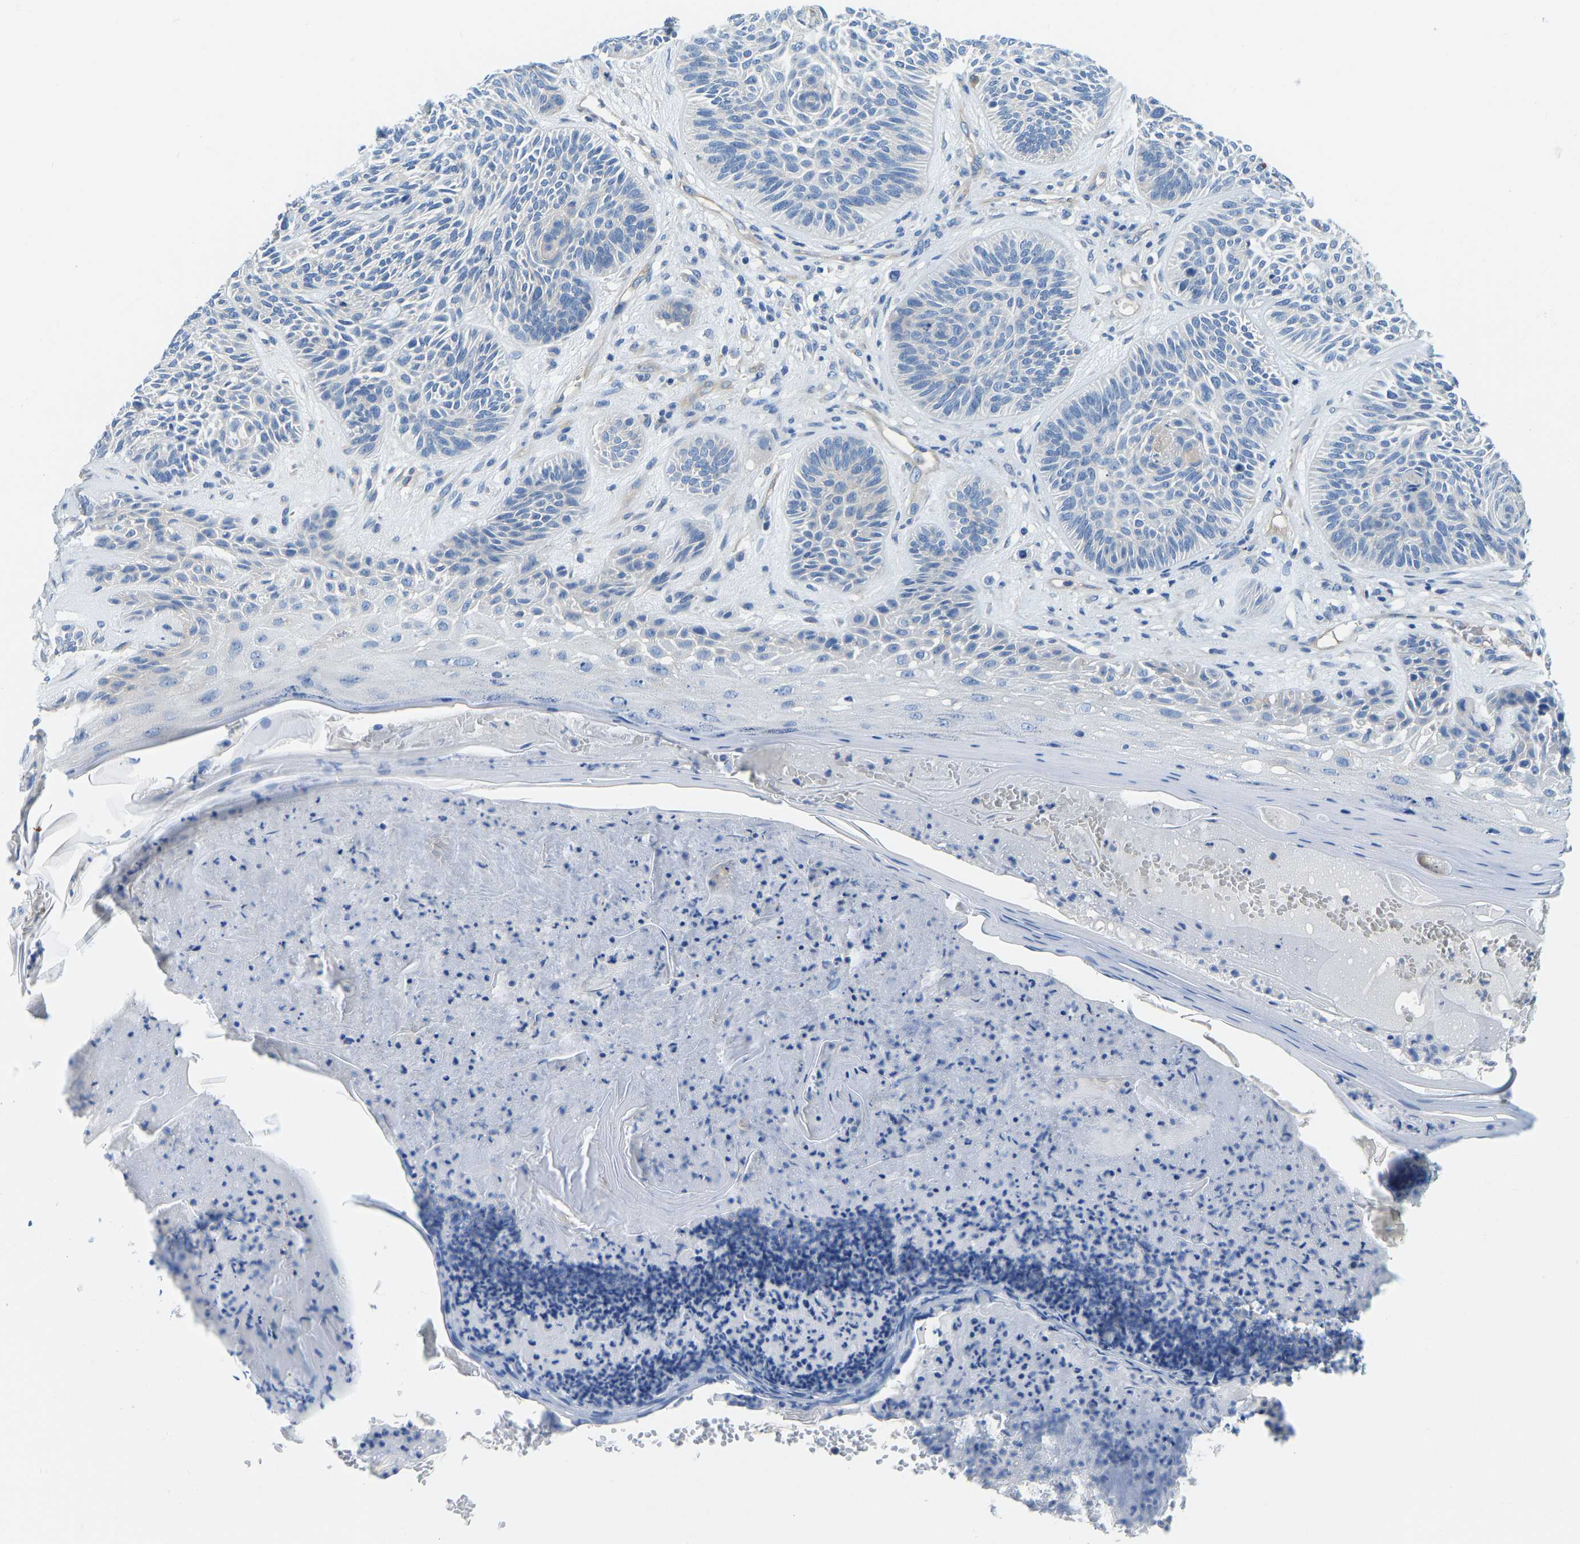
{"staining": {"intensity": "negative", "quantity": "none", "location": "none"}, "tissue": "skin cancer", "cell_type": "Tumor cells", "image_type": "cancer", "snomed": [{"axis": "morphology", "description": "Basal cell carcinoma"}, {"axis": "topography", "description": "Skin"}], "caption": "Tumor cells are negative for protein expression in human skin basal cell carcinoma. (Immunohistochemistry, brightfield microscopy, high magnification).", "gene": "CHAD", "patient": {"sex": "male", "age": 55}}